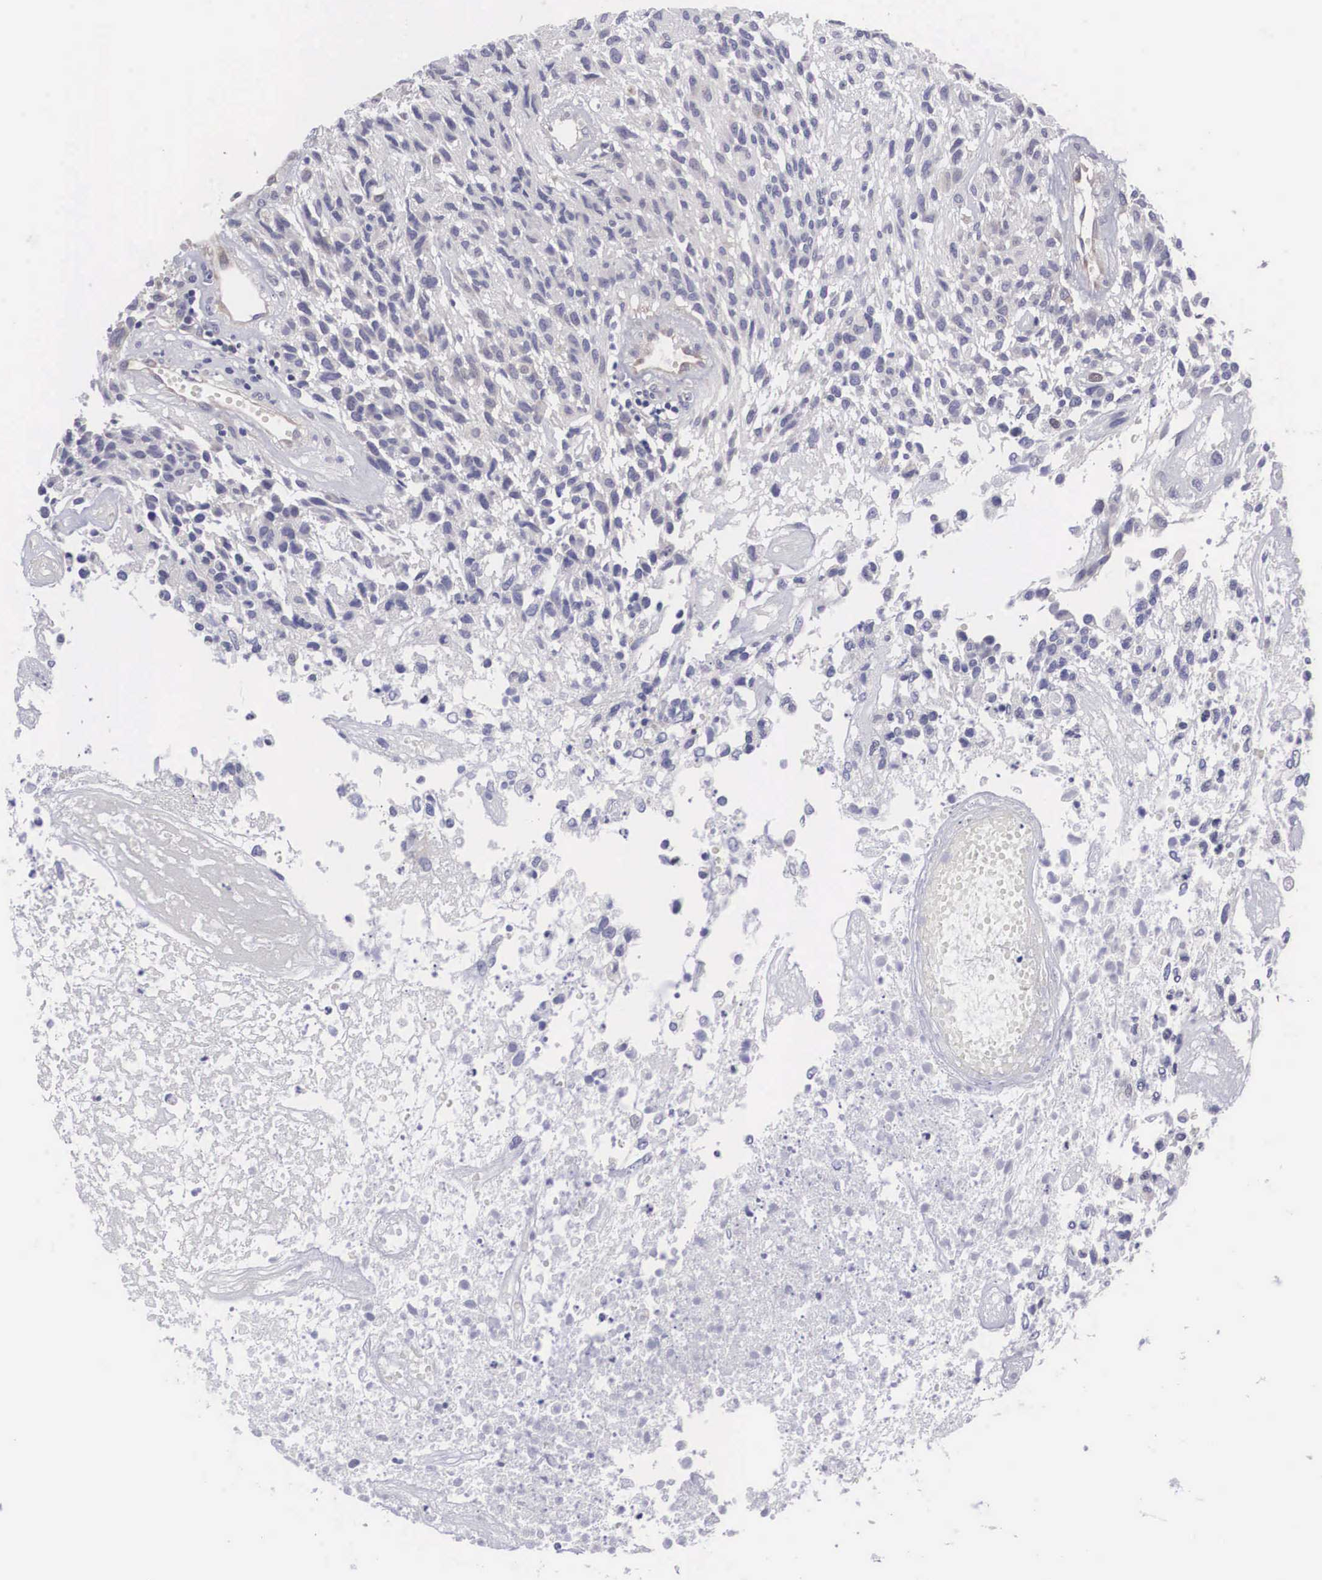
{"staining": {"intensity": "negative", "quantity": "none", "location": "none"}, "tissue": "glioma", "cell_type": "Tumor cells", "image_type": "cancer", "snomed": [{"axis": "morphology", "description": "Glioma, malignant, High grade"}, {"axis": "topography", "description": "Brain"}], "caption": "Image shows no significant protein staining in tumor cells of glioma. (Immunohistochemistry (ihc), brightfield microscopy, high magnification).", "gene": "MAST4", "patient": {"sex": "male", "age": 77}}